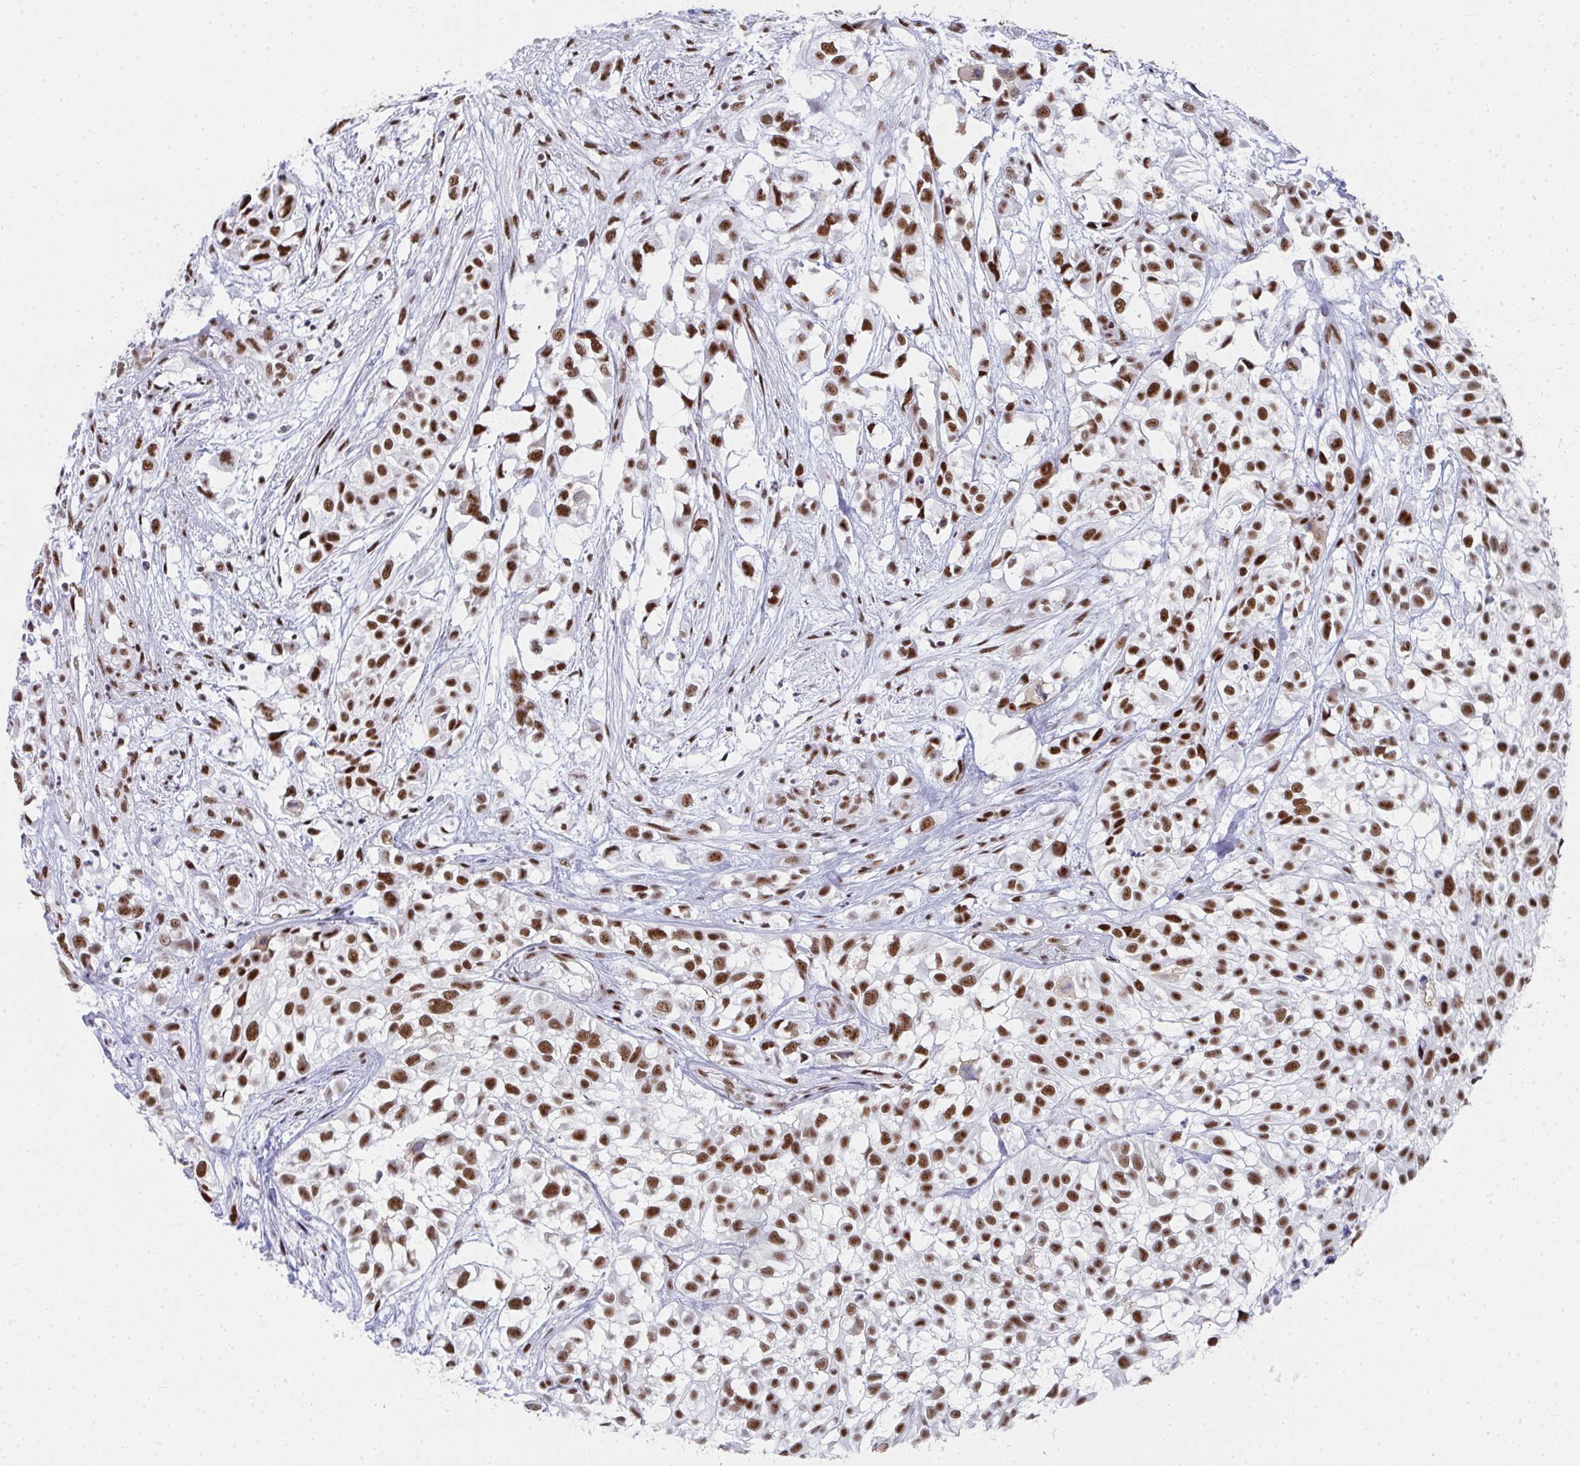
{"staining": {"intensity": "moderate", "quantity": ">75%", "location": "nuclear"}, "tissue": "urothelial cancer", "cell_type": "Tumor cells", "image_type": "cancer", "snomed": [{"axis": "morphology", "description": "Urothelial carcinoma, High grade"}, {"axis": "topography", "description": "Urinary bladder"}], "caption": "The histopathology image reveals immunohistochemical staining of urothelial cancer. There is moderate nuclear expression is identified in about >75% of tumor cells. (DAB (3,3'-diaminobenzidine) = brown stain, brightfield microscopy at high magnification).", "gene": "SNRNP70", "patient": {"sex": "male", "age": 56}}